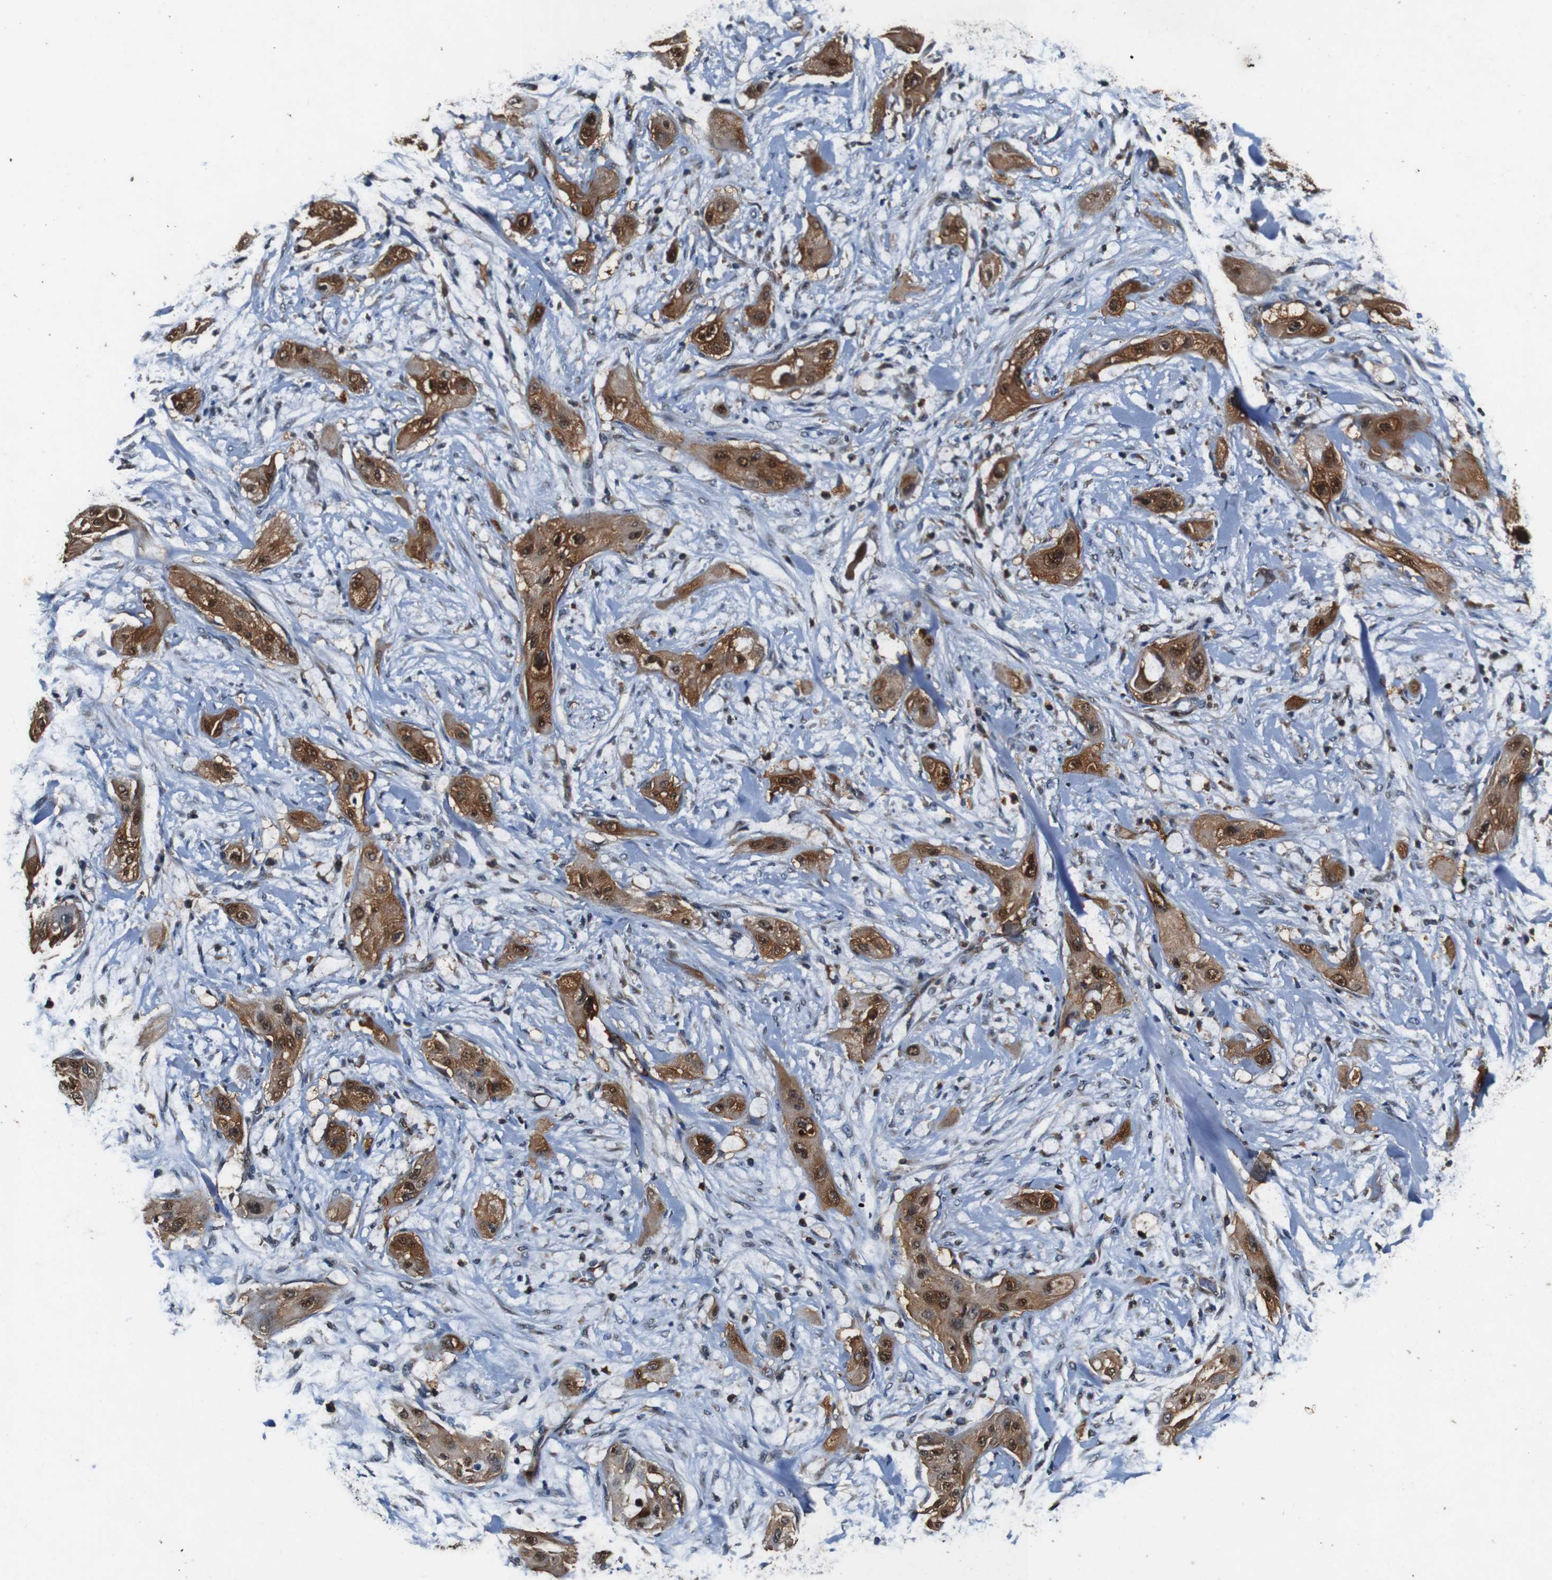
{"staining": {"intensity": "moderate", "quantity": ">75%", "location": "cytoplasmic/membranous,nuclear"}, "tissue": "lung cancer", "cell_type": "Tumor cells", "image_type": "cancer", "snomed": [{"axis": "morphology", "description": "Squamous cell carcinoma, NOS"}, {"axis": "topography", "description": "Lung"}], "caption": "Moderate cytoplasmic/membranous and nuclear protein expression is seen in about >75% of tumor cells in lung cancer (squamous cell carcinoma). Using DAB (brown) and hematoxylin (blue) stains, captured at high magnification using brightfield microscopy.", "gene": "ANXA1", "patient": {"sex": "female", "age": 47}}